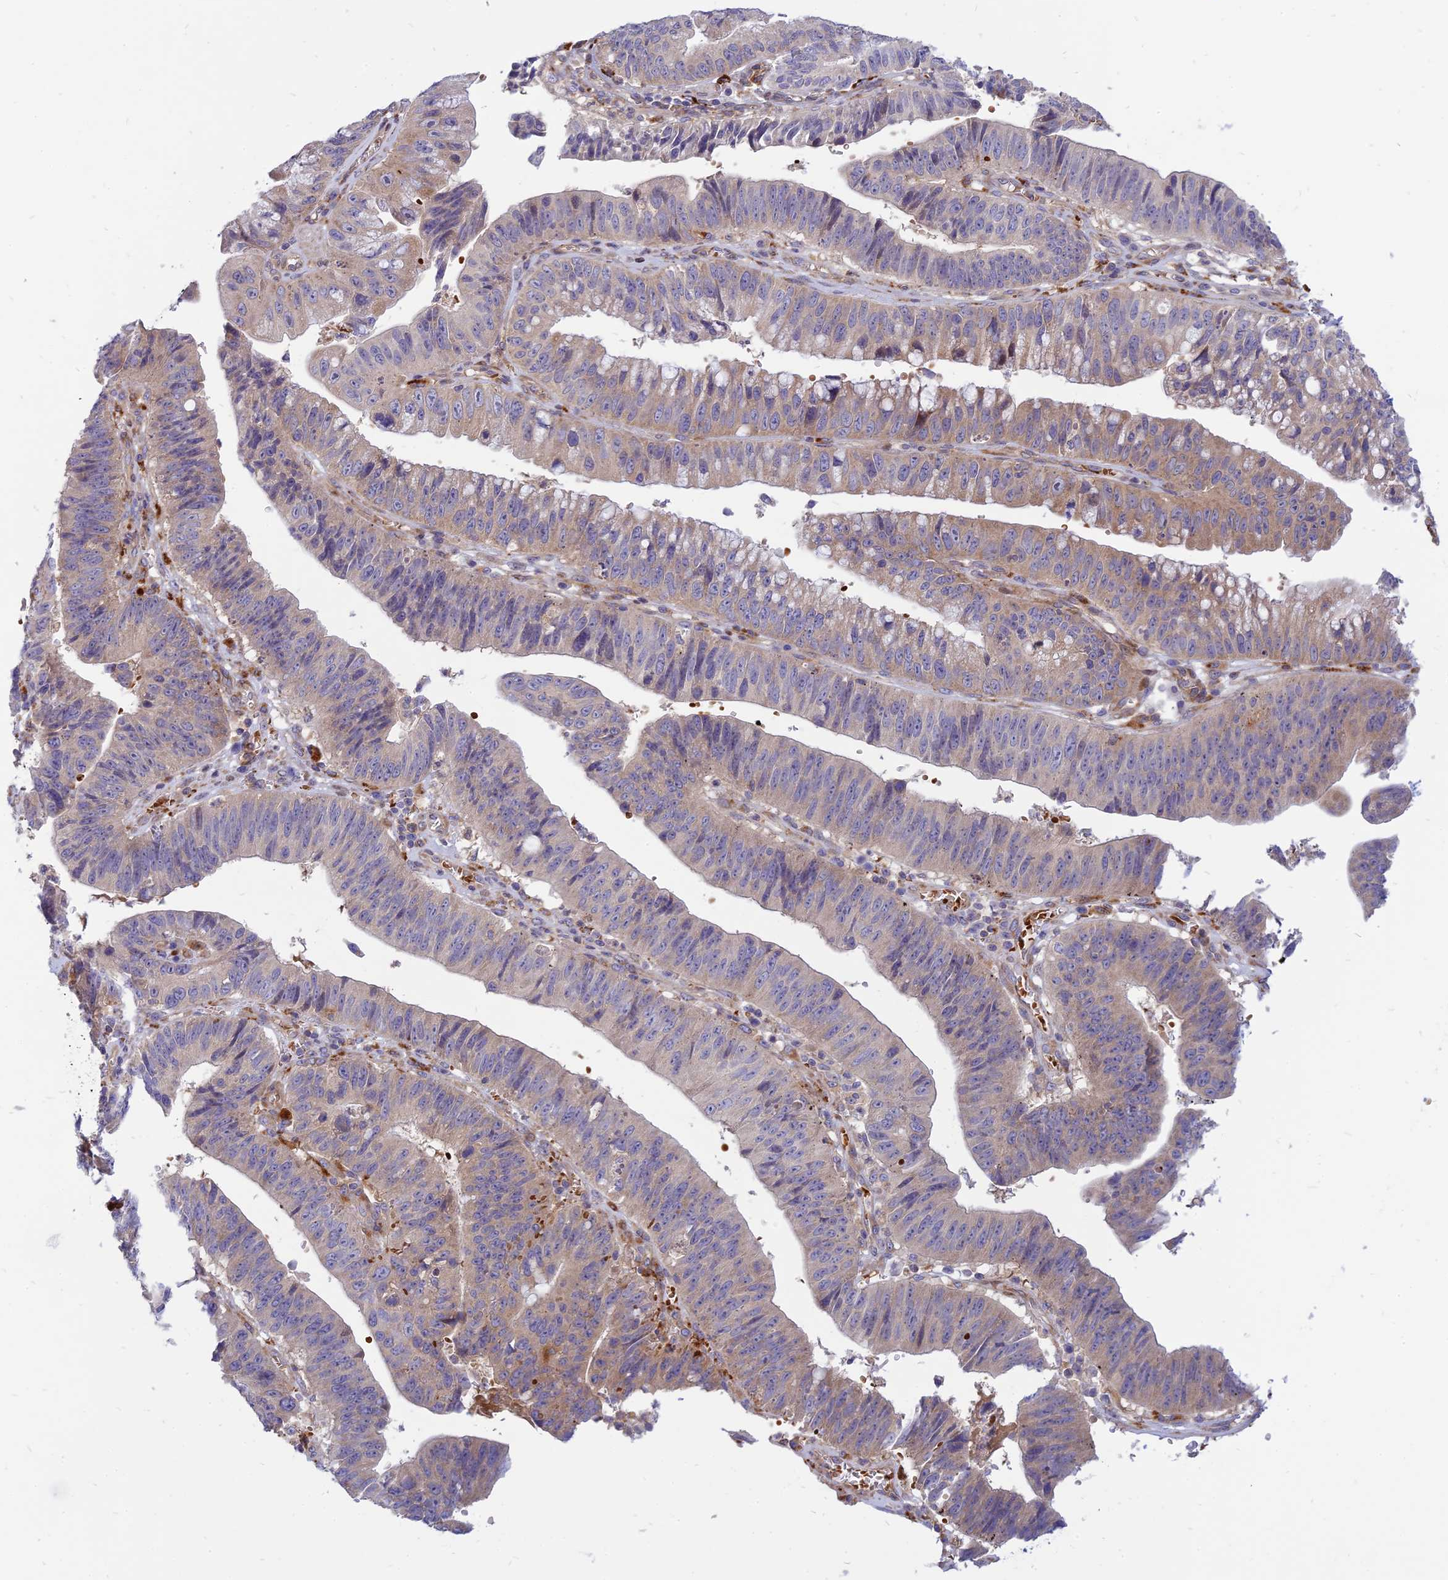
{"staining": {"intensity": "weak", "quantity": "<25%", "location": "cytoplasmic/membranous"}, "tissue": "stomach cancer", "cell_type": "Tumor cells", "image_type": "cancer", "snomed": [{"axis": "morphology", "description": "Adenocarcinoma, NOS"}, {"axis": "topography", "description": "Stomach"}], "caption": "Immunohistochemistry (IHC) of stomach cancer reveals no staining in tumor cells.", "gene": "PHKA2", "patient": {"sex": "male", "age": 59}}